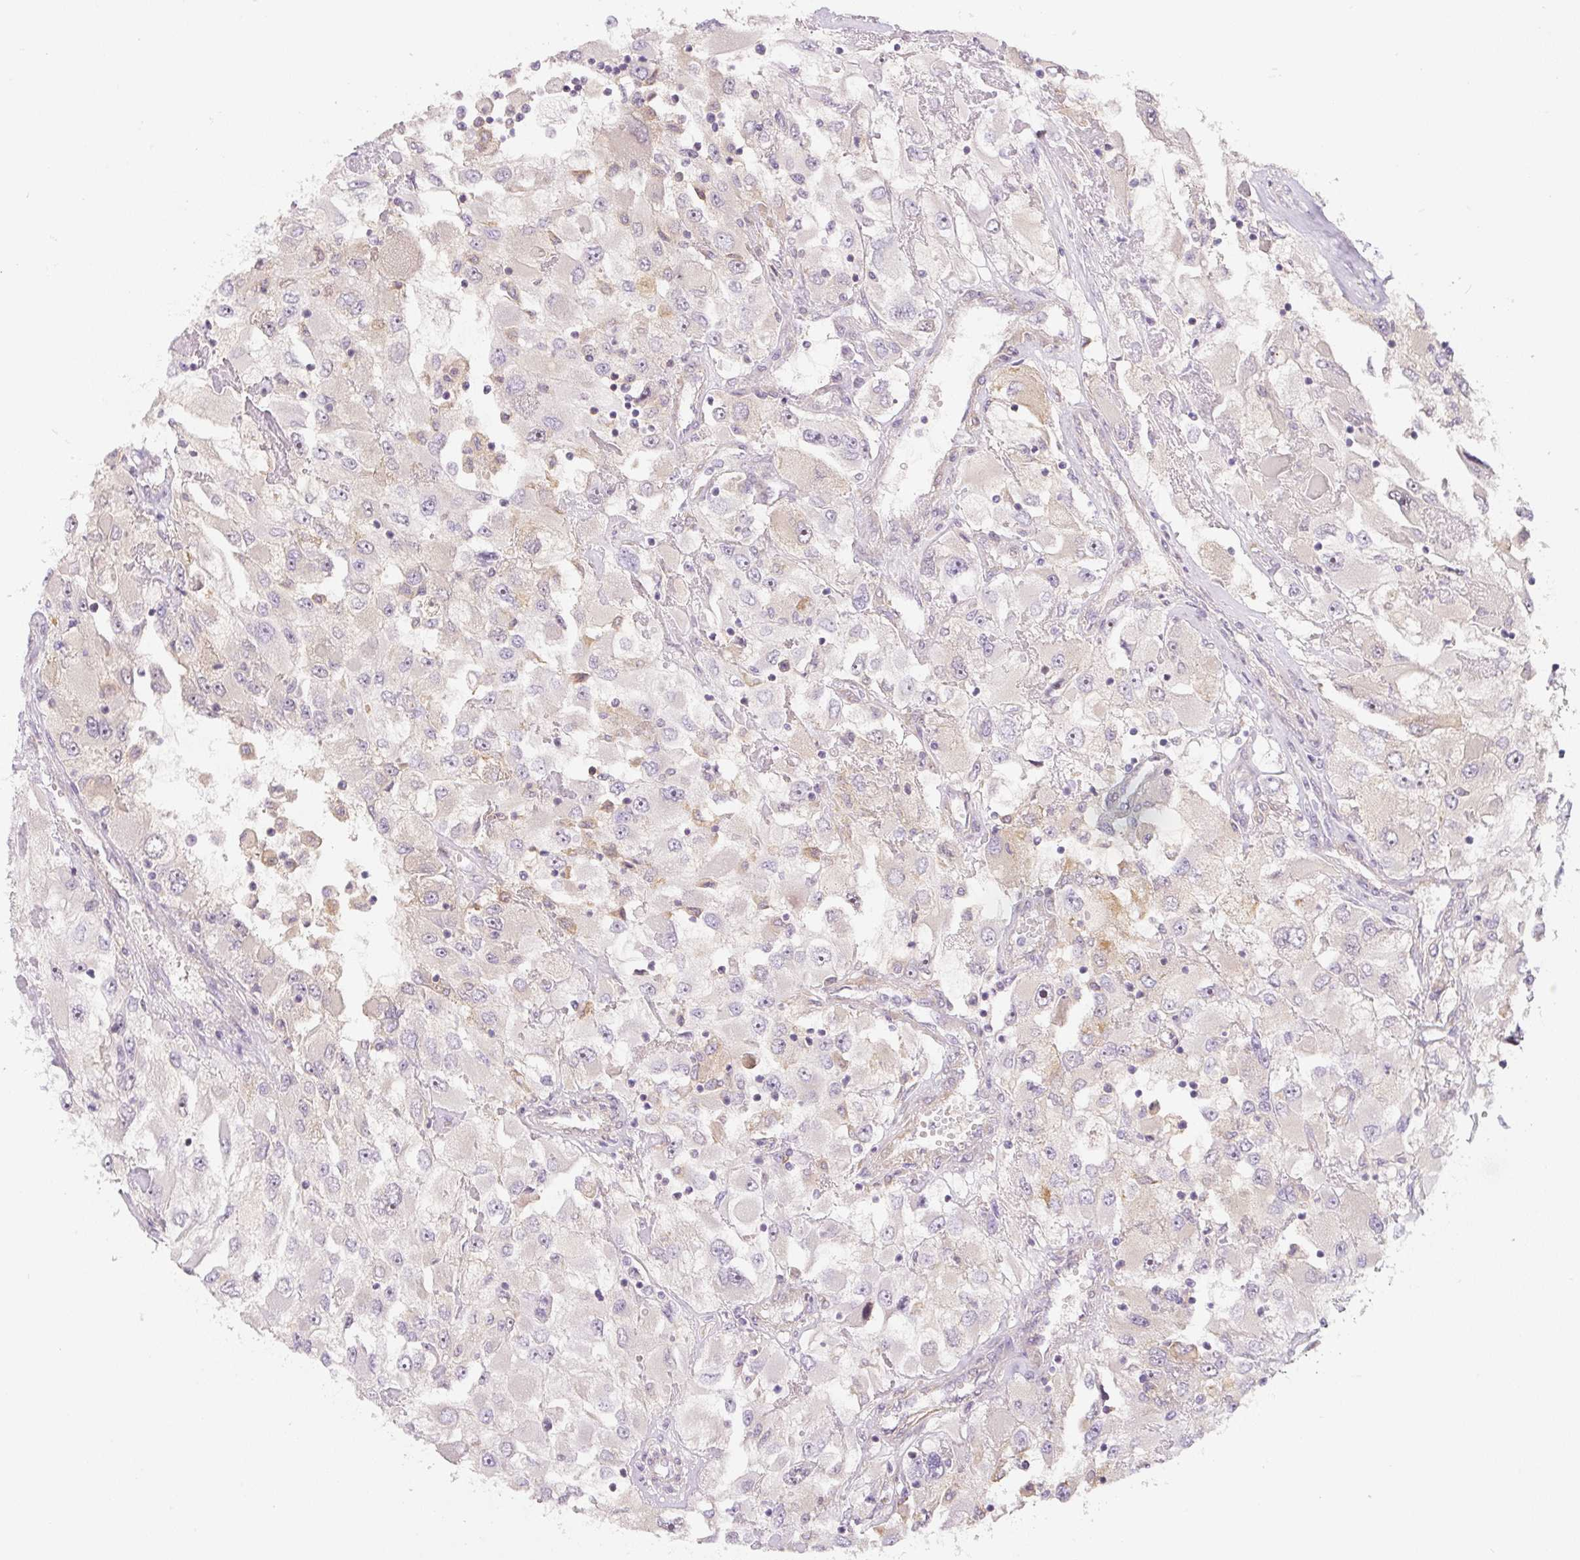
{"staining": {"intensity": "weak", "quantity": "25%-75%", "location": "nuclear"}, "tissue": "renal cancer", "cell_type": "Tumor cells", "image_type": "cancer", "snomed": [{"axis": "morphology", "description": "Adenocarcinoma, NOS"}, {"axis": "topography", "description": "Kidney"}], "caption": "DAB (3,3'-diaminobenzidine) immunohistochemical staining of human renal cancer displays weak nuclear protein staining in approximately 25%-75% of tumor cells.", "gene": "PWWP3B", "patient": {"sex": "female", "age": 52}}